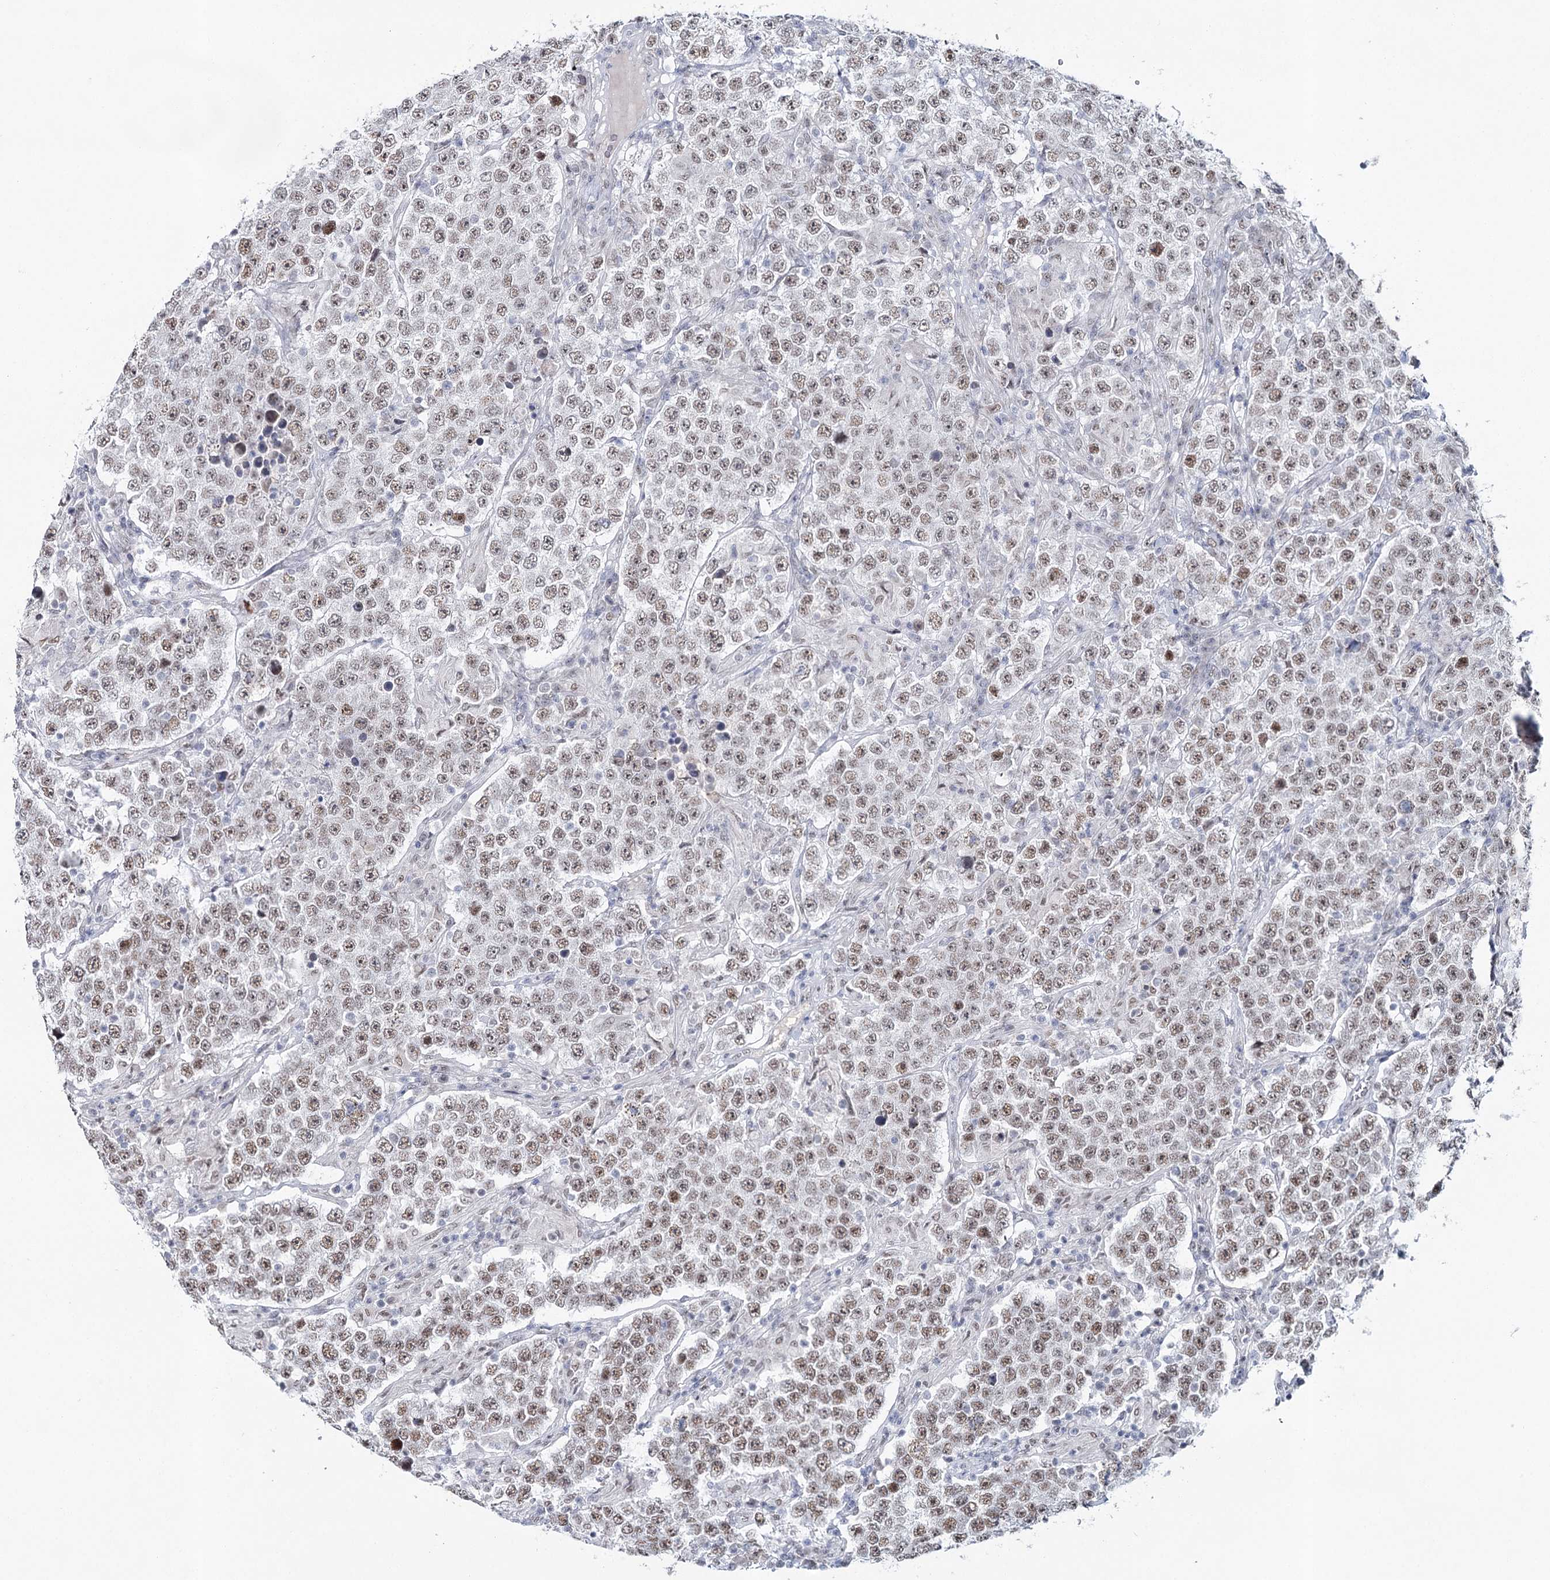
{"staining": {"intensity": "moderate", "quantity": ">75%", "location": "nuclear"}, "tissue": "testis cancer", "cell_type": "Tumor cells", "image_type": "cancer", "snomed": [{"axis": "morphology", "description": "Normal tissue, NOS"}, {"axis": "morphology", "description": "Urothelial carcinoma, High grade"}, {"axis": "morphology", "description": "Seminoma, NOS"}, {"axis": "morphology", "description": "Carcinoma, Embryonal, NOS"}, {"axis": "topography", "description": "Urinary bladder"}, {"axis": "topography", "description": "Testis"}], "caption": "Tumor cells show medium levels of moderate nuclear expression in about >75% of cells in human embryonal carcinoma (testis). (DAB = brown stain, brightfield microscopy at high magnification).", "gene": "ZC3H8", "patient": {"sex": "male", "age": 41}}